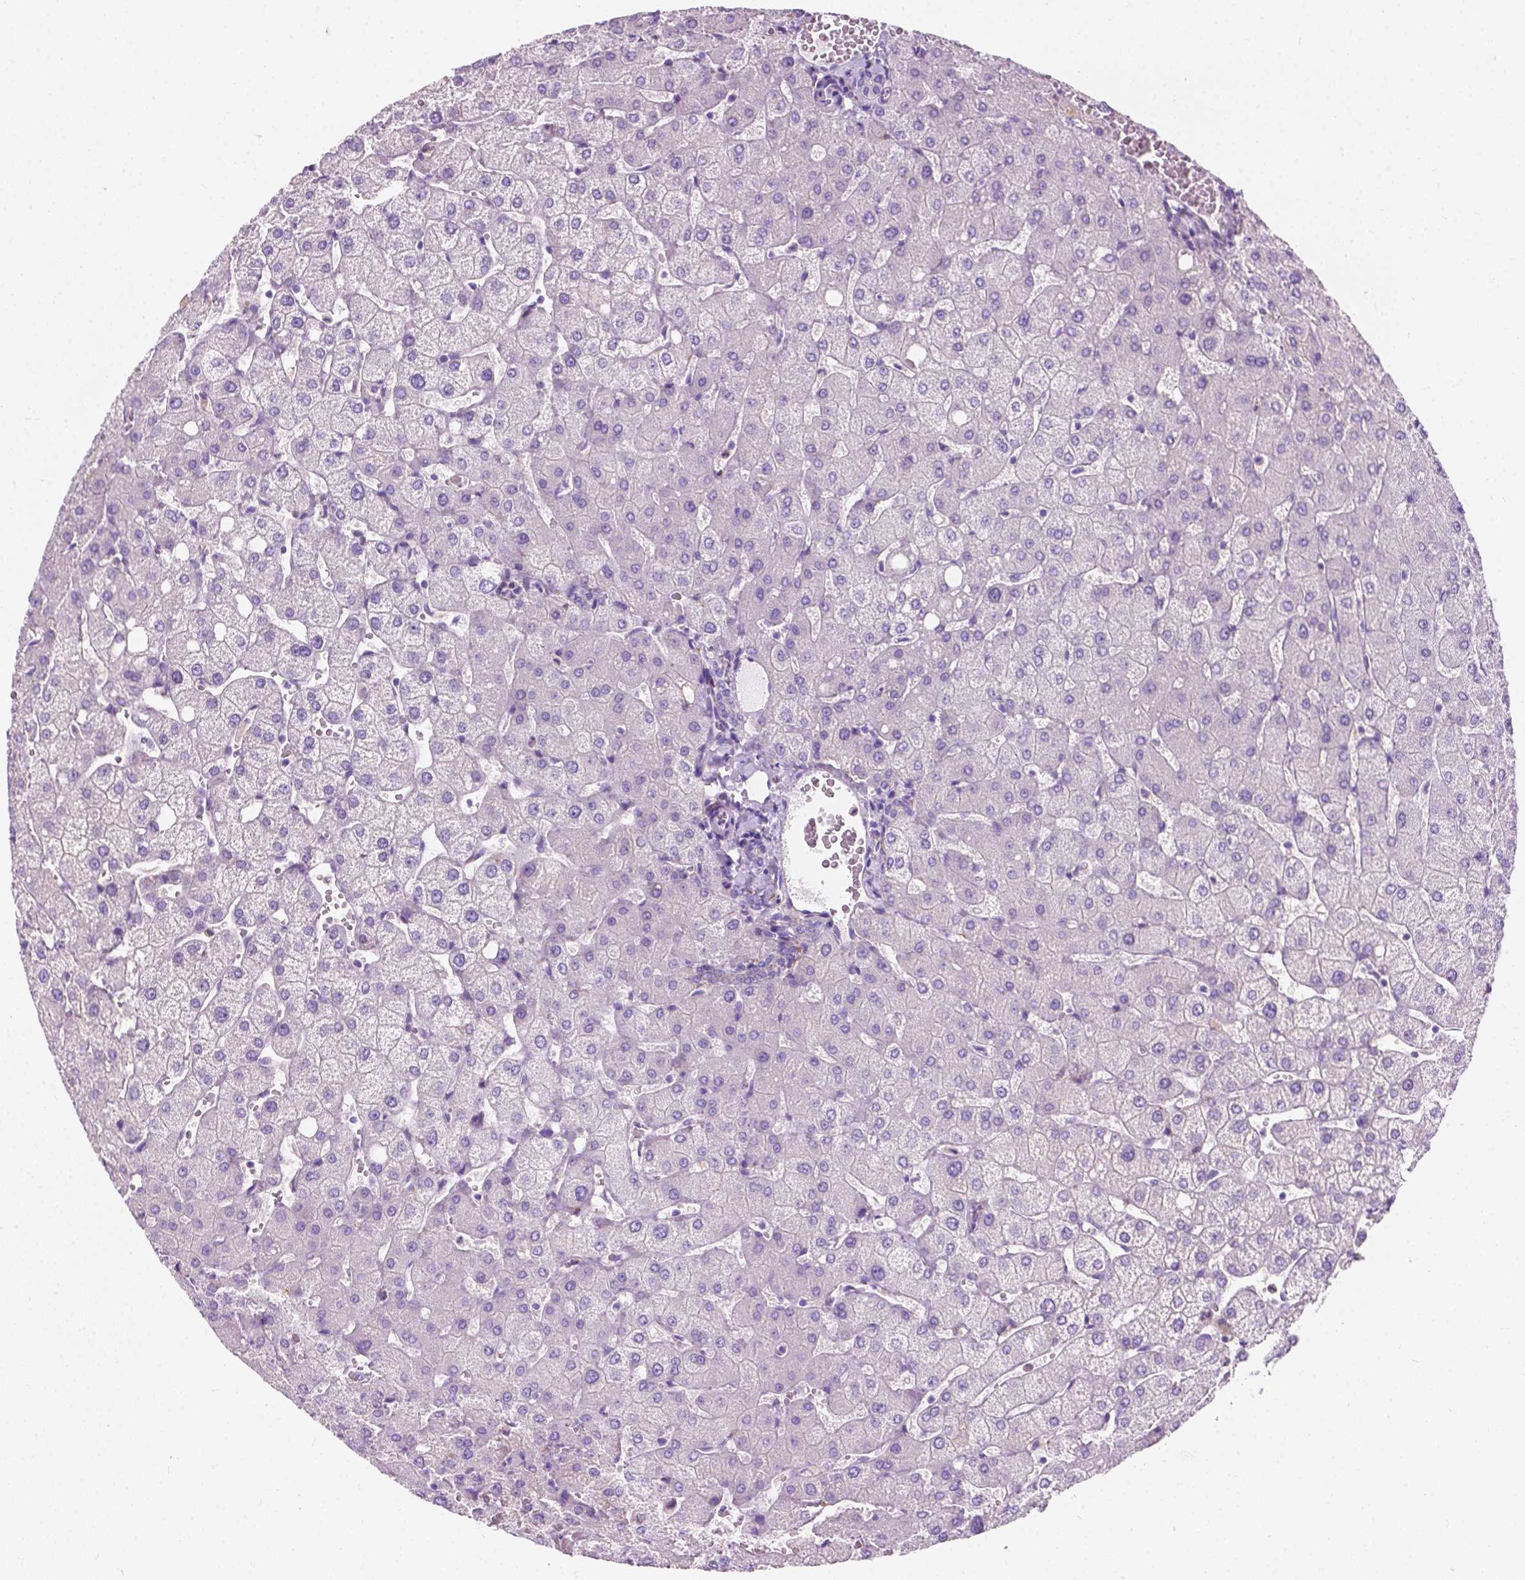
{"staining": {"intensity": "negative", "quantity": "none", "location": "none"}, "tissue": "liver", "cell_type": "Cholangiocytes", "image_type": "normal", "snomed": [{"axis": "morphology", "description": "Normal tissue, NOS"}, {"axis": "topography", "description": "Liver"}], "caption": "Immunohistochemistry image of benign liver: human liver stained with DAB displays no significant protein positivity in cholangiocytes. (DAB immunohistochemistry (IHC), high magnification).", "gene": "GNAO1", "patient": {"sex": "female", "age": 54}}